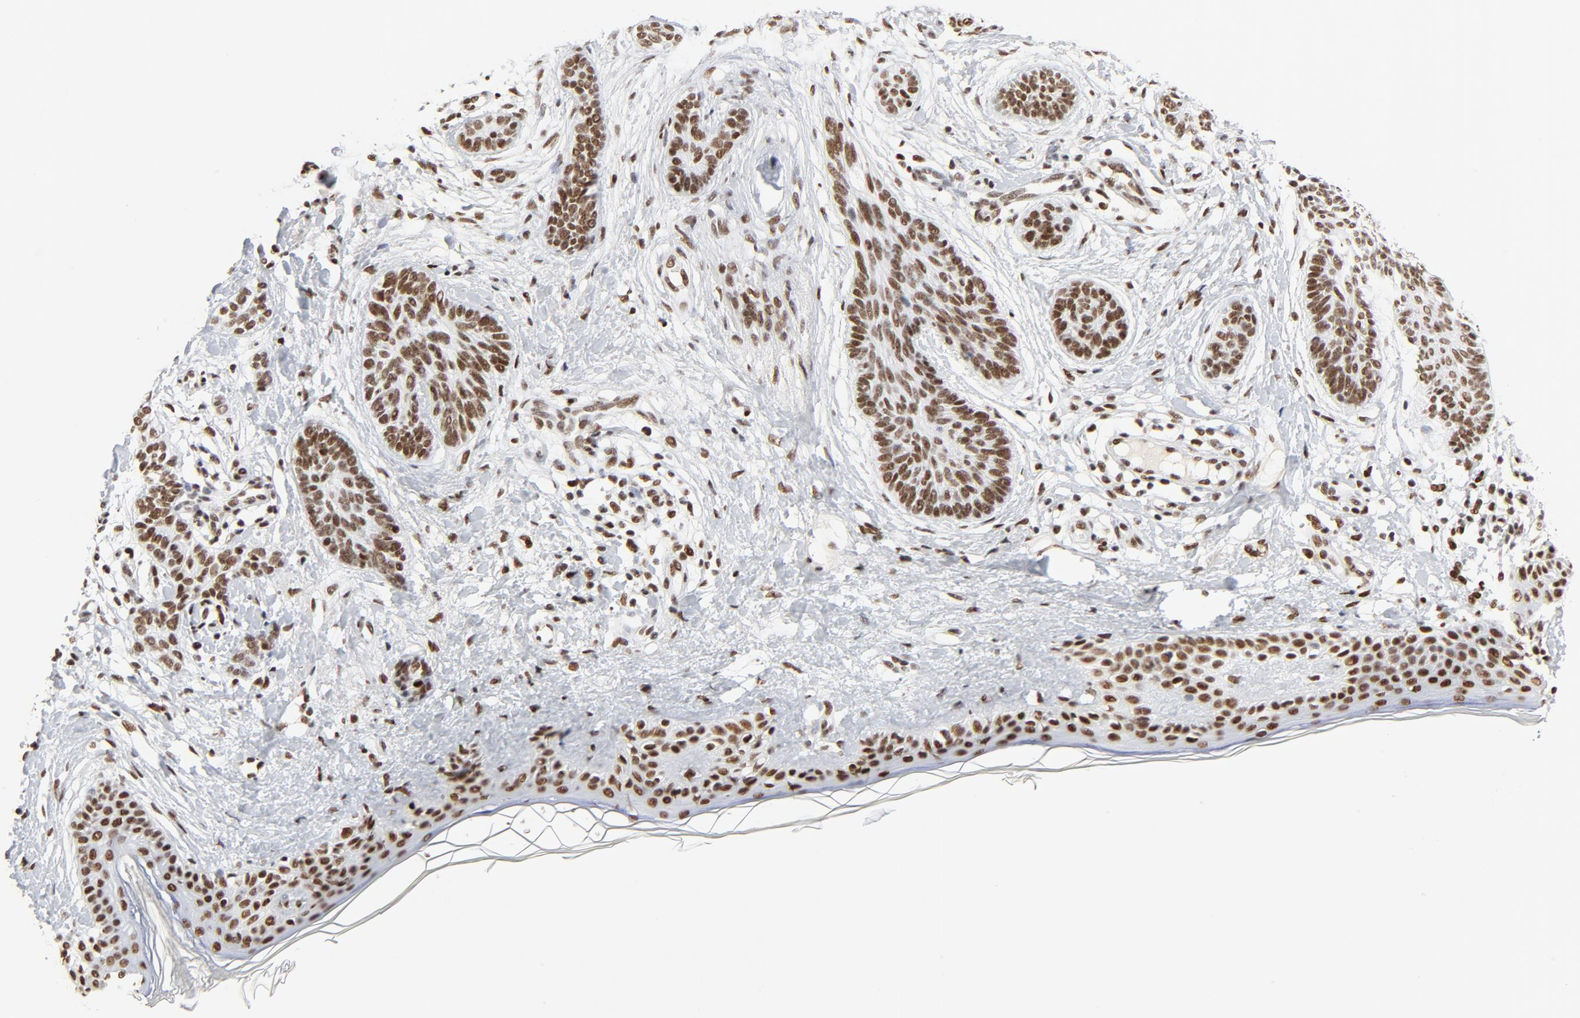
{"staining": {"intensity": "moderate", "quantity": ">75%", "location": "nuclear"}, "tissue": "skin cancer", "cell_type": "Tumor cells", "image_type": "cancer", "snomed": [{"axis": "morphology", "description": "Normal tissue, NOS"}, {"axis": "morphology", "description": "Basal cell carcinoma"}, {"axis": "topography", "description": "Skin"}], "caption": "Immunohistochemical staining of human basal cell carcinoma (skin) displays medium levels of moderate nuclear protein staining in approximately >75% of tumor cells. Immunohistochemistry stains the protein in brown and the nuclei are stained blue.", "gene": "GTF2H1", "patient": {"sex": "male", "age": 63}}